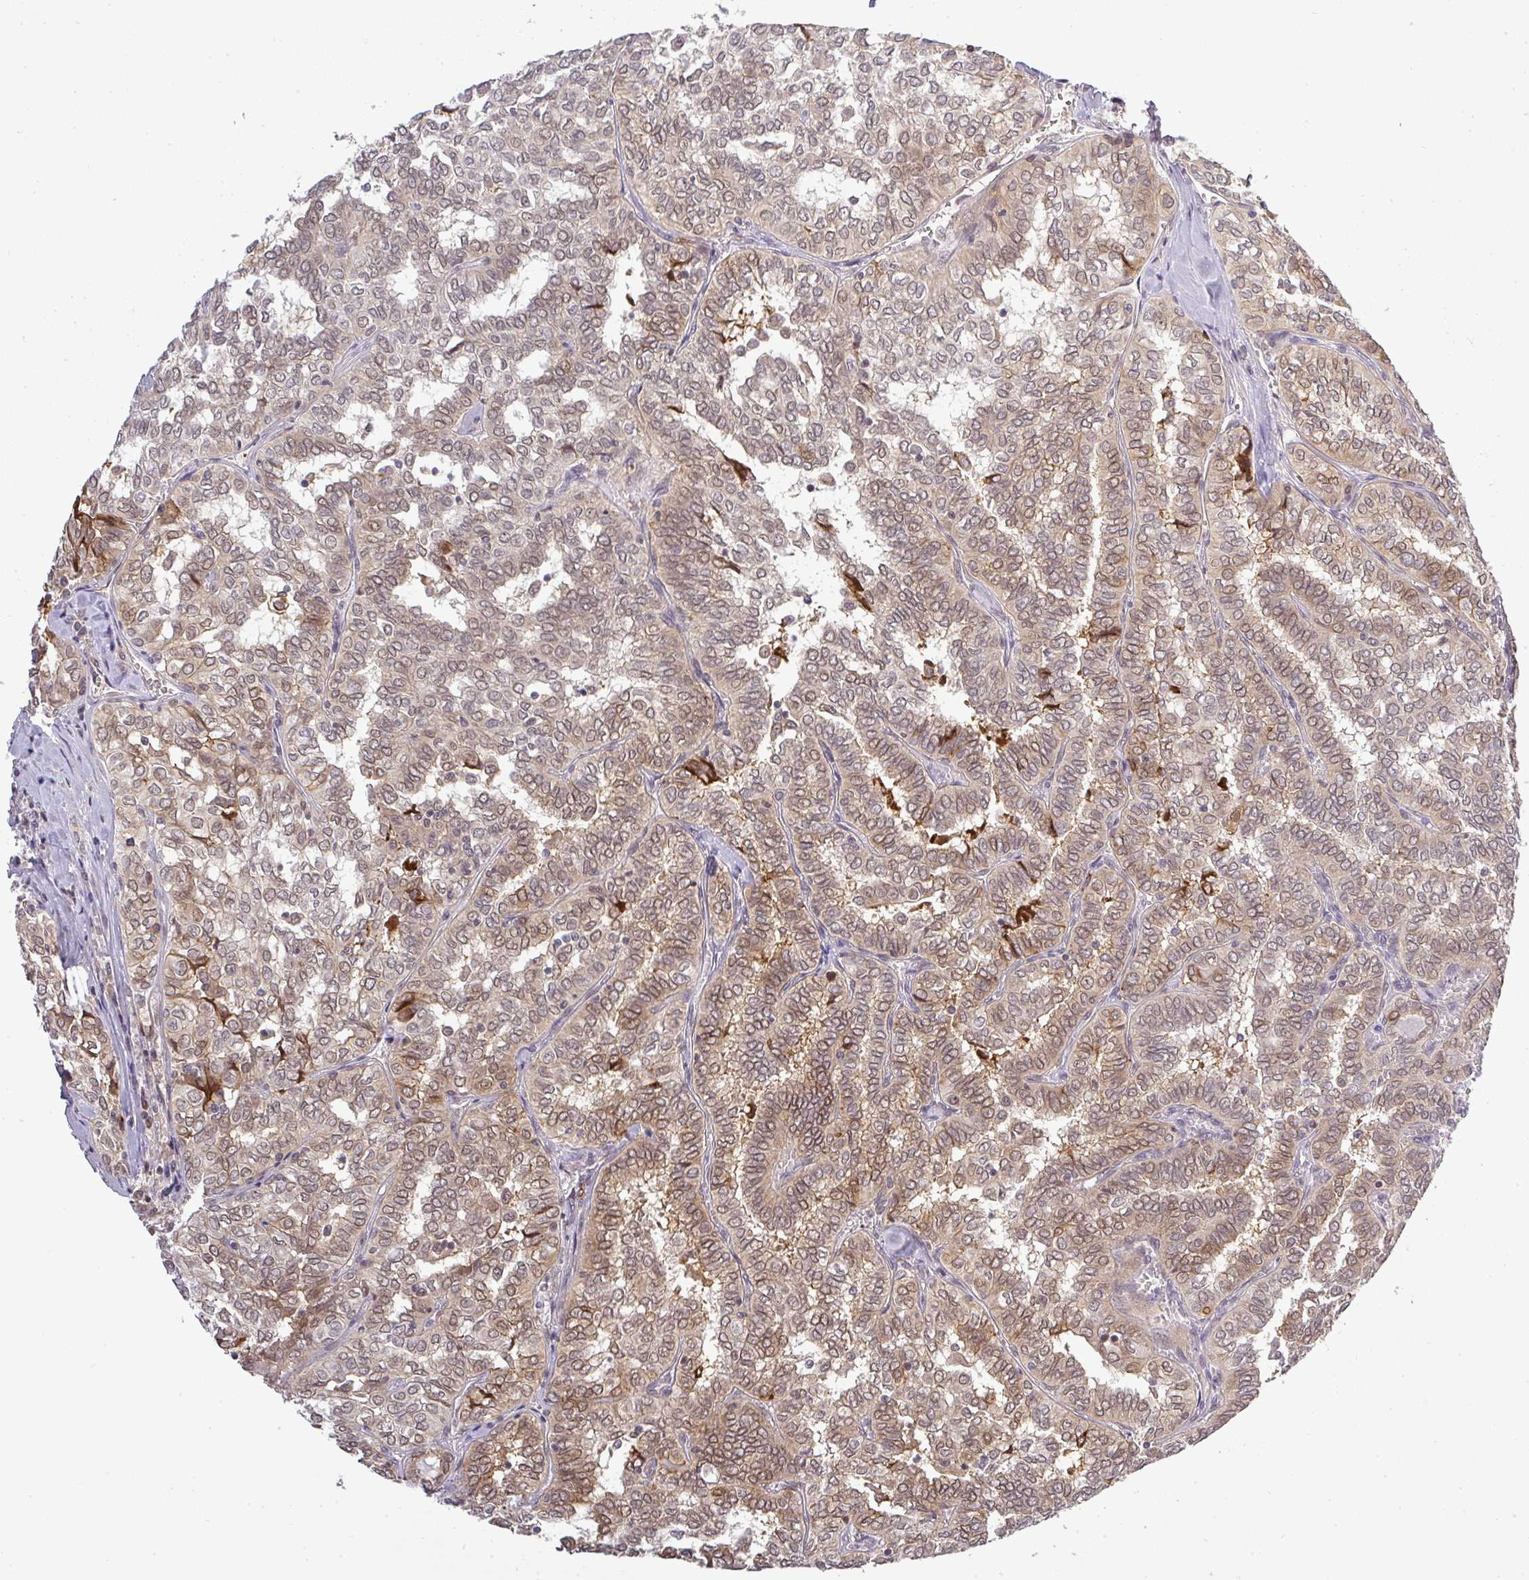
{"staining": {"intensity": "moderate", "quantity": ">75%", "location": "cytoplasmic/membranous,nuclear"}, "tissue": "thyroid cancer", "cell_type": "Tumor cells", "image_type": "cancer", "snomed": [{"axis": "morphology", "description": "Papillary adenocarcinoma, NOS"}, {"axis": "topography", "description": "Thyroid gland"}], "caption": "IHC histopathology image of human thyroid cancer stained for a protein (brown), which demonstrates medium levels of moderate cytoplasmic/membranous and nuclear expression in about >75% of tumor cells.", "gene": "FAM153A", "patient": {"sex": "female", "age": 30}}